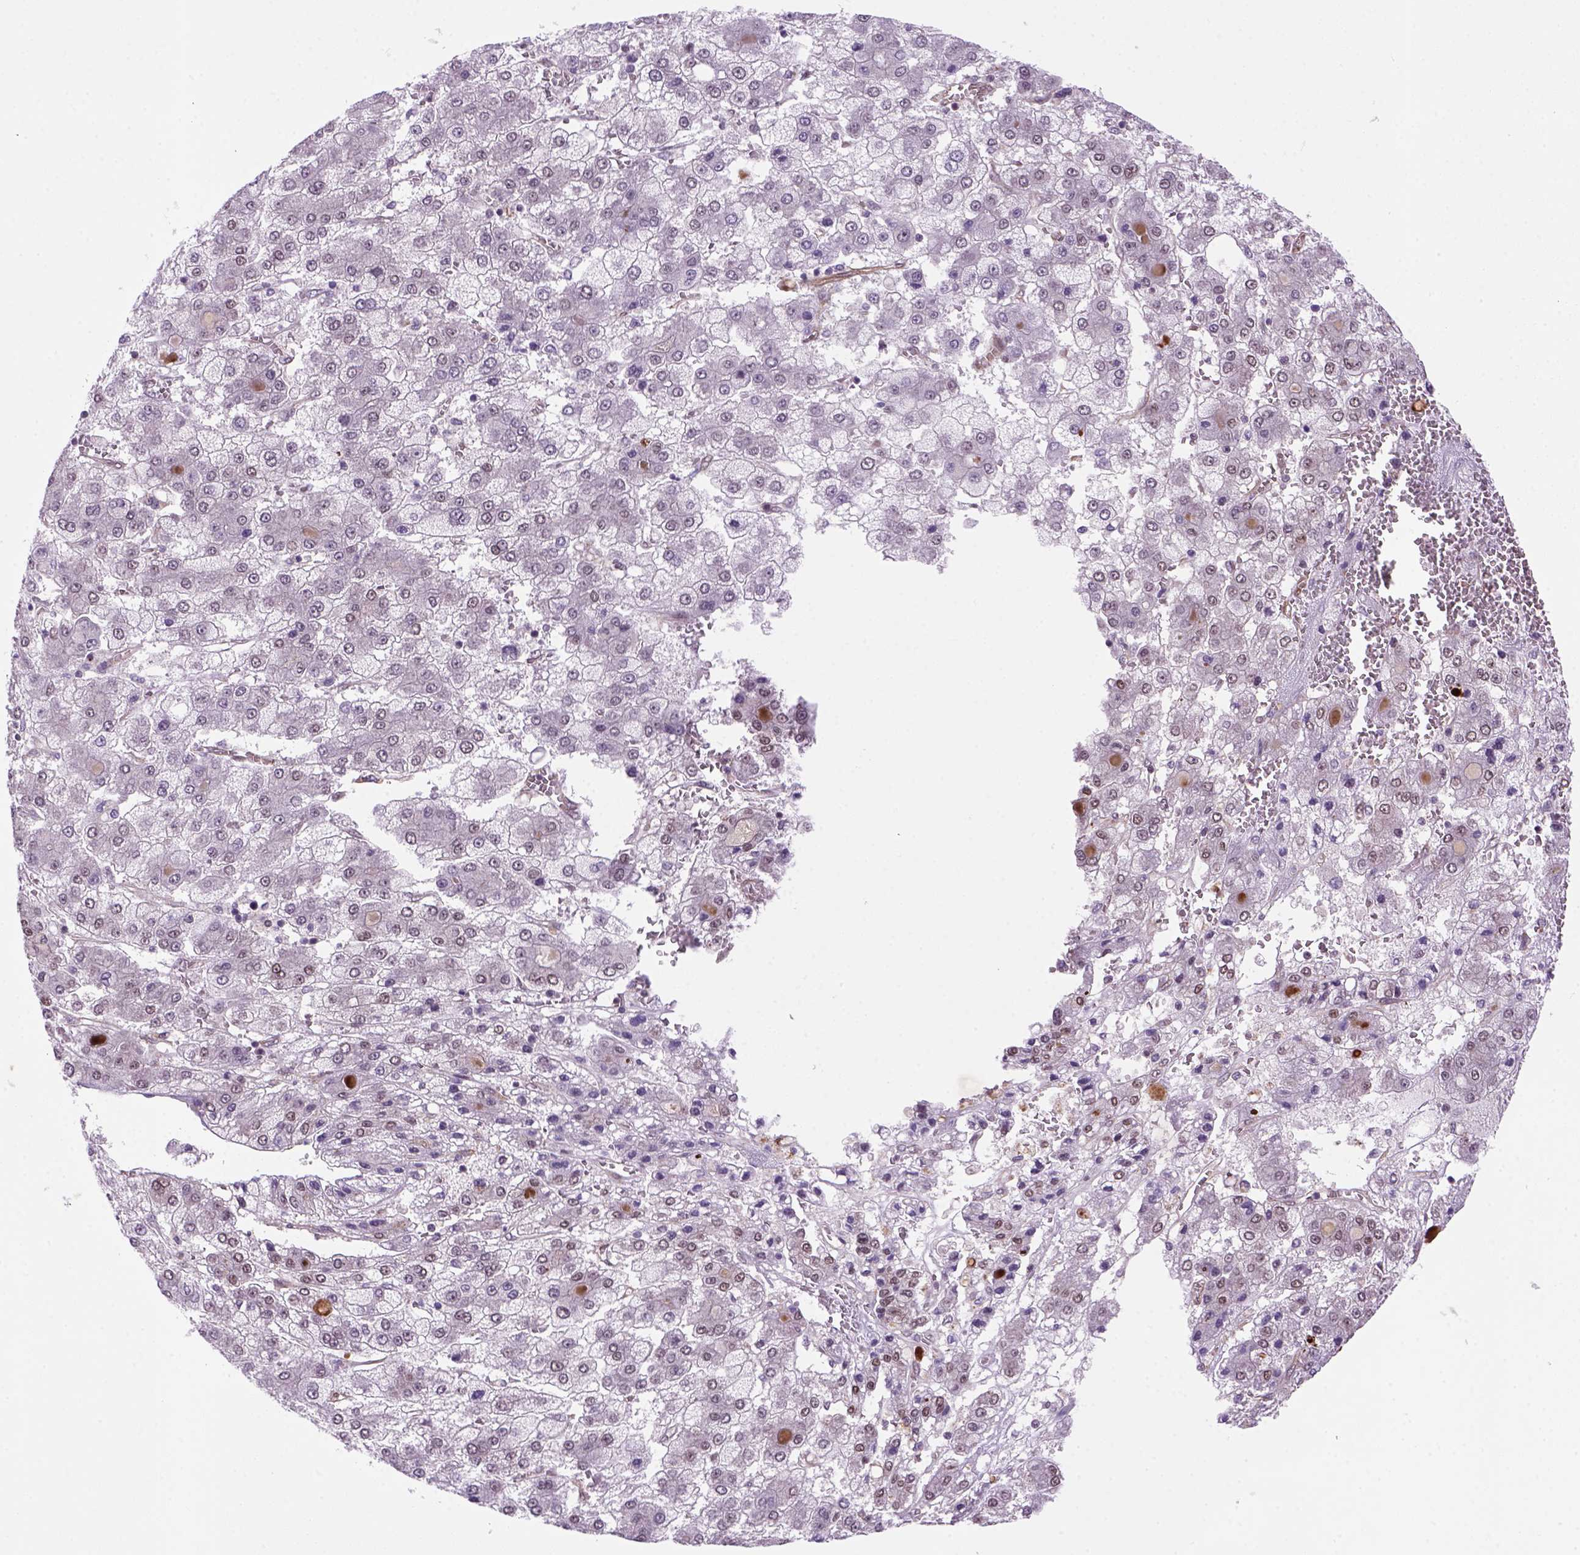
{"staining": {"intensity": "weak", "quantity": "<25%", "location": "nuclear"}, "tissue": "liver cancer", "cell_type": "Tumor cells", "image_type": "cancer", "snomed": [{"axis": "morphology", "description": "Carcinoma, Hepatocellular, NOS"}, {"axis": "topography", "description": "Liver"}], "caption": "The image shows no staining of tumor cells in liver hepatocellular carcinoma.", "gene": "MGMT", "patient": {"sex": "male", "age": 73}}